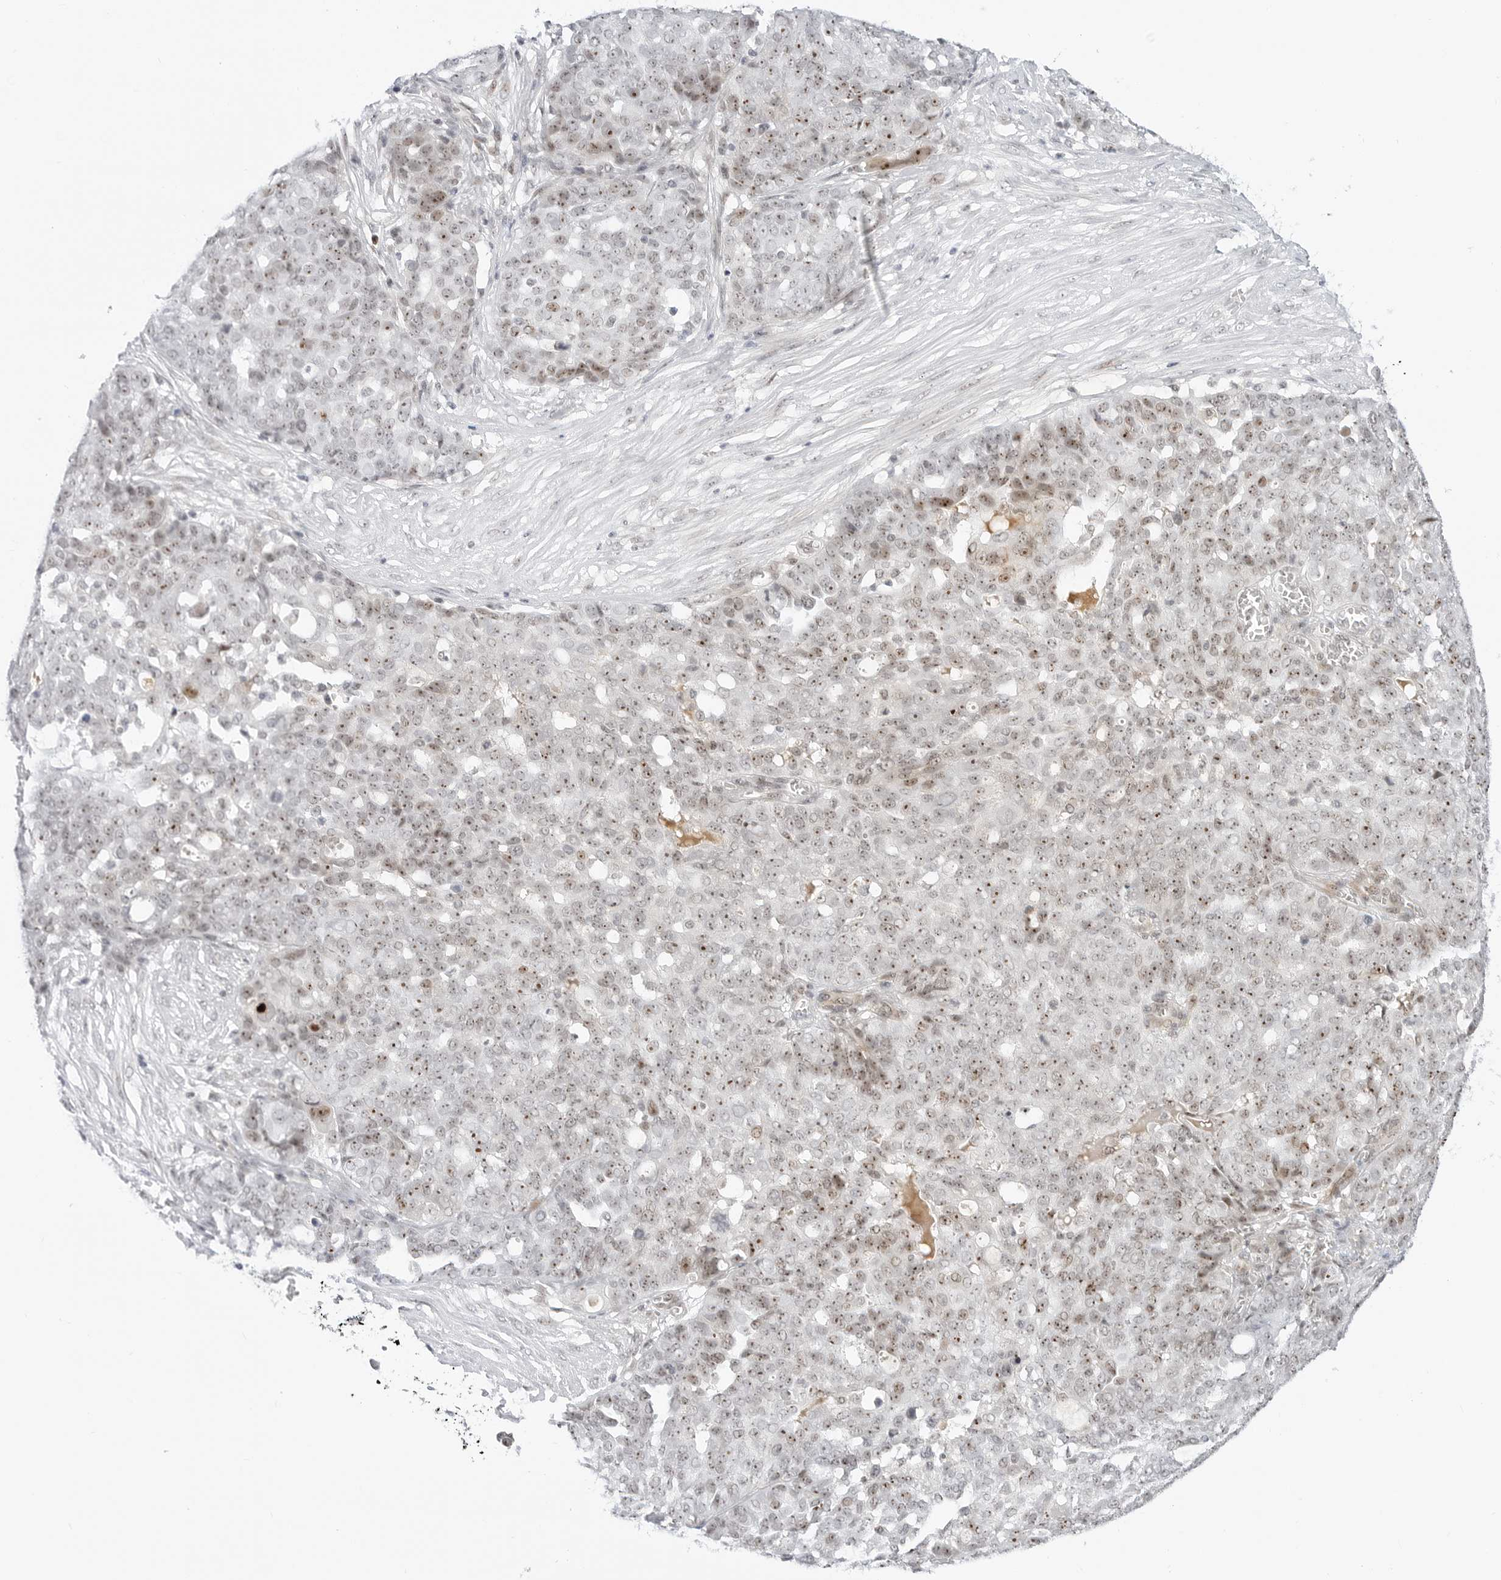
{"staining": {"intensity": "moderate", "quantity": ">75%", "location": "nuclear"}, "tissue": "ovarian cancer", "cell_type": "Tumor cells", "image_type": "cancer", "snomed": [{"axis": "morphology", "description": "Cystadenocarcinoma, serous, NOS"}, {"axis": "topography", "description": "Soft tissue"}, {"axis": "topography", "description": "Ovary"}], "caption": "A high-resolution histopathology image shows immunohistochemistry staining of ovarian serous cystadenocarcinoma, which exhibits moderate nuclear expression in approximately >75% of tumor cells. (Stains: DAB (3,3'-diaminobenzidine) in brown, nuclei in blue, Microscopy: brightfield microscopy at high magnification).", "gene": "HIPK3", "patient": {"sex": "female", "age": 57}}